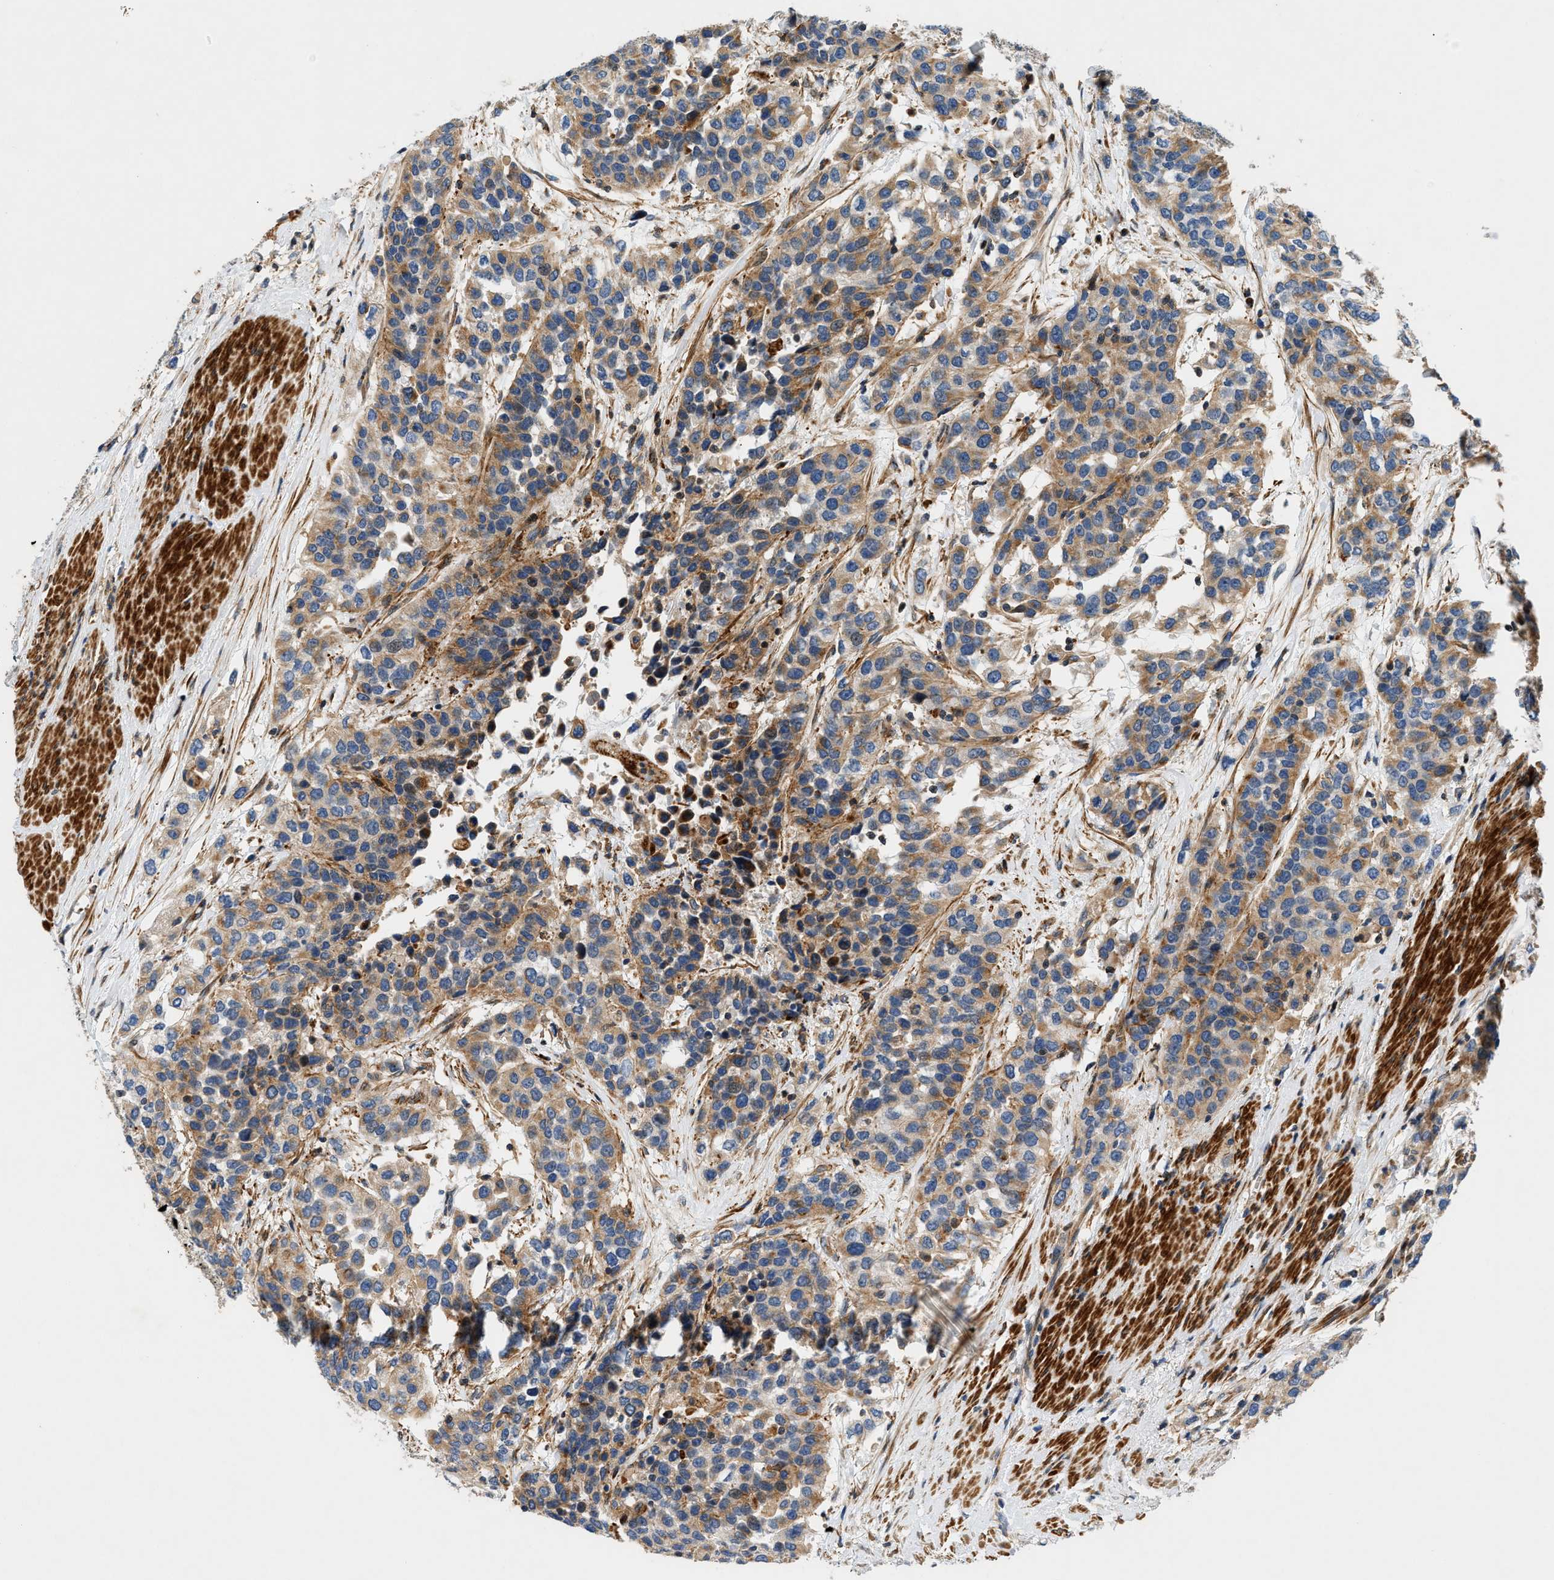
{"staining": {"intensity": "moderate", "quantity": ">75%", "location": "cytoplasmic/membranous"}, "tissue": "urothelial cancer", "cell_type": "Tumor cells", "image_type": "cancer", "snomed": [{"axis": "morphology", "description": "Urothelial carcinoma, High grade"}, {"axis": "topography", "description": "Urinary bladder"}], "caption": "Immunohistochemistry (IHC) (DAB) staining of high-grade urothelial carcinoma reveals moderate cytoplasmic/membranous protein positivity in about >75% of tumor cells. The protein is shown in brown color, while the nuclei are stained blue.", "gene": "DHODH", "patient": {"sex": "female", "age": 80}}